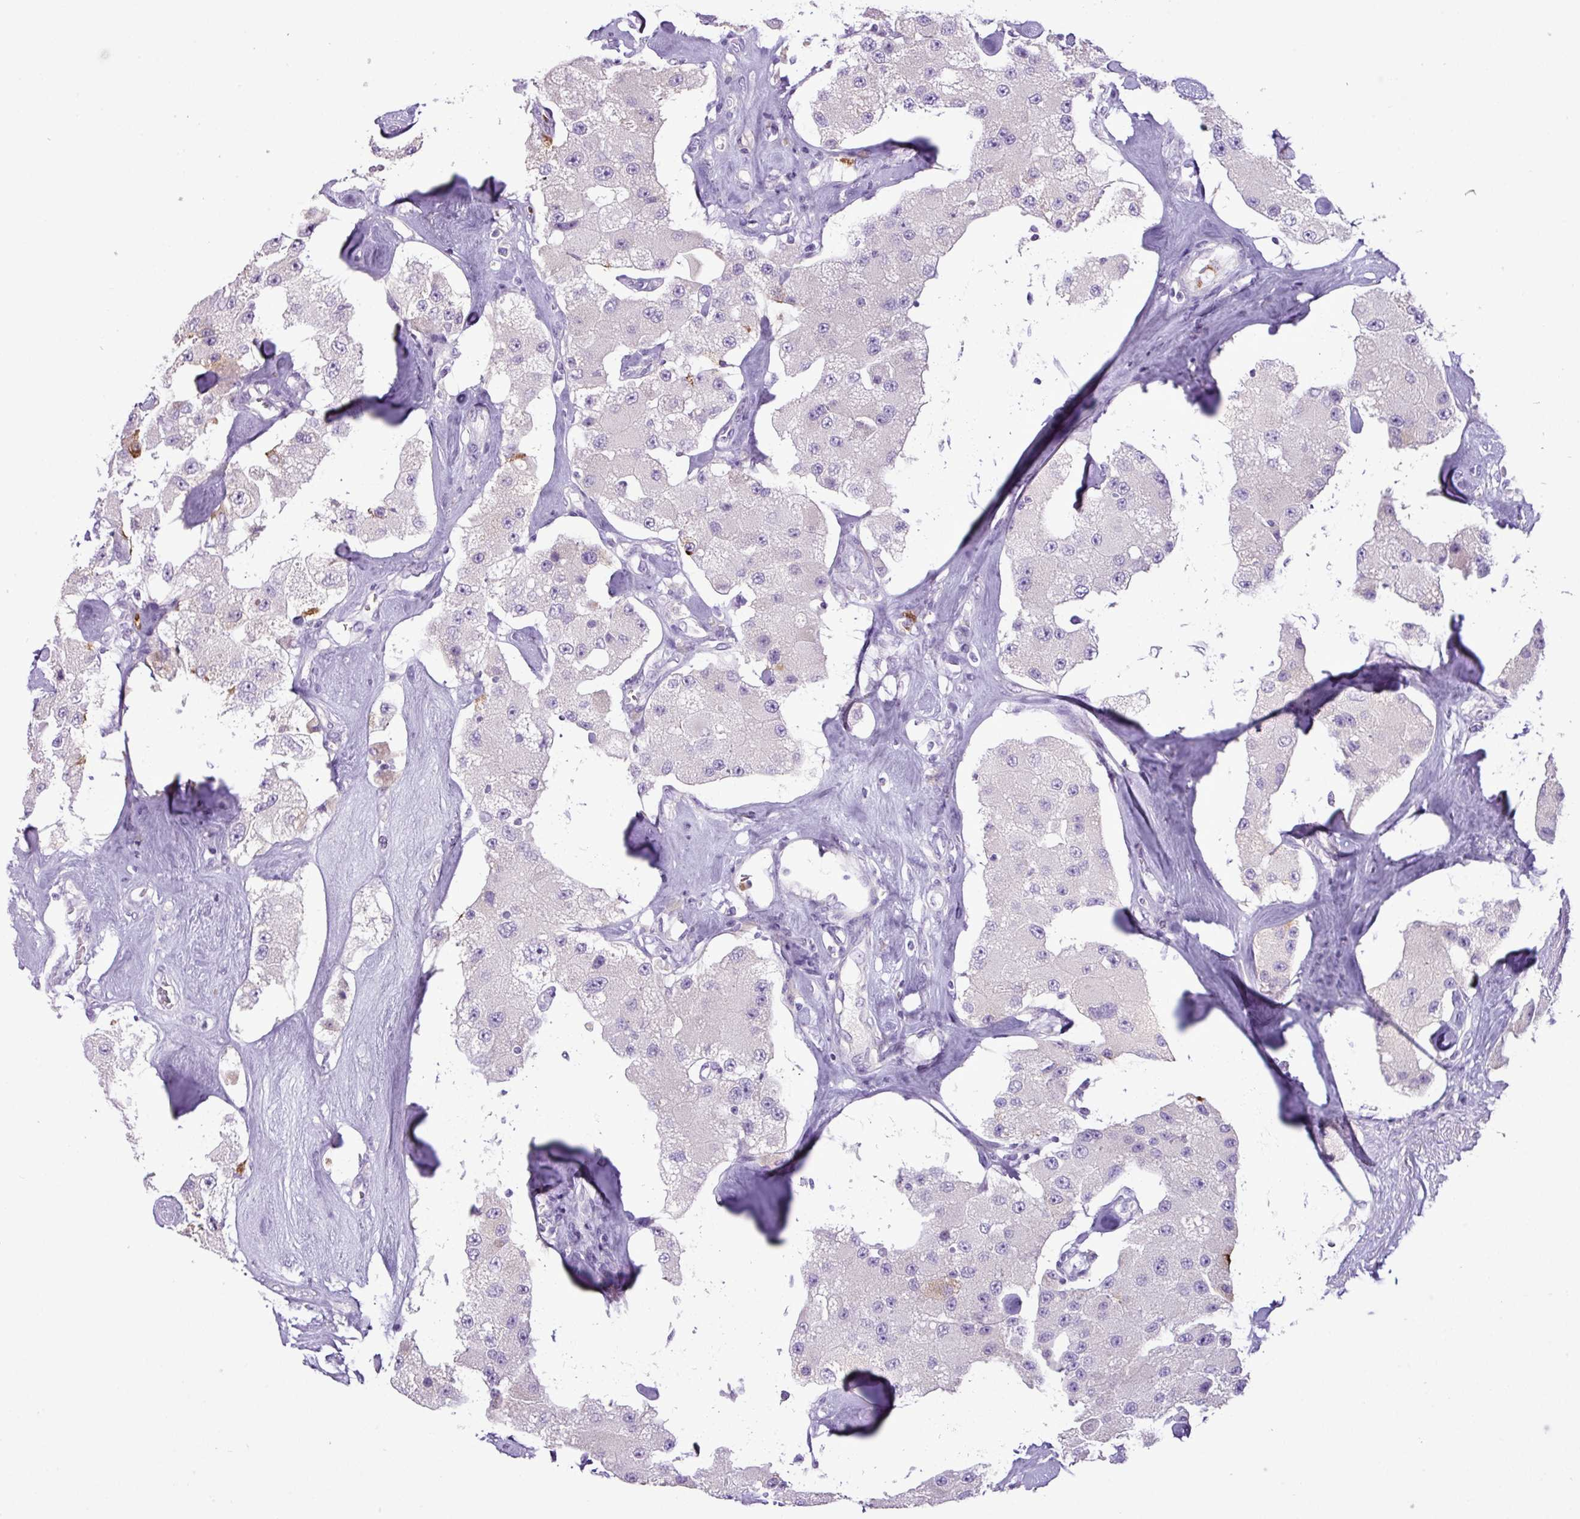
{"staining": {"intensity": "negative", "quantity": "none", "location": "none"}, "tissue": "carcinoid", "cell_type": "Tumor cells", "image_type": "cancer", "snomed": [{"axis": "morphology", "description": "Carcinoid, malignant, NOS"}, {"axis": "topography", "description": "Pancreas"}], "caption": "This photomicrograph is of malignant carcinoid stained with IHC to label a protein in brown with the nuclei are counter-stained blue. There is no positivity in tumor cells. The staining is performed using DAB (3,3'-diaminobenzidine) brown chromogen with nuclei counter-stained in using hematoxylin.", "gene": "HTR3E", "patient": {"sex": "male", "age": 41}}